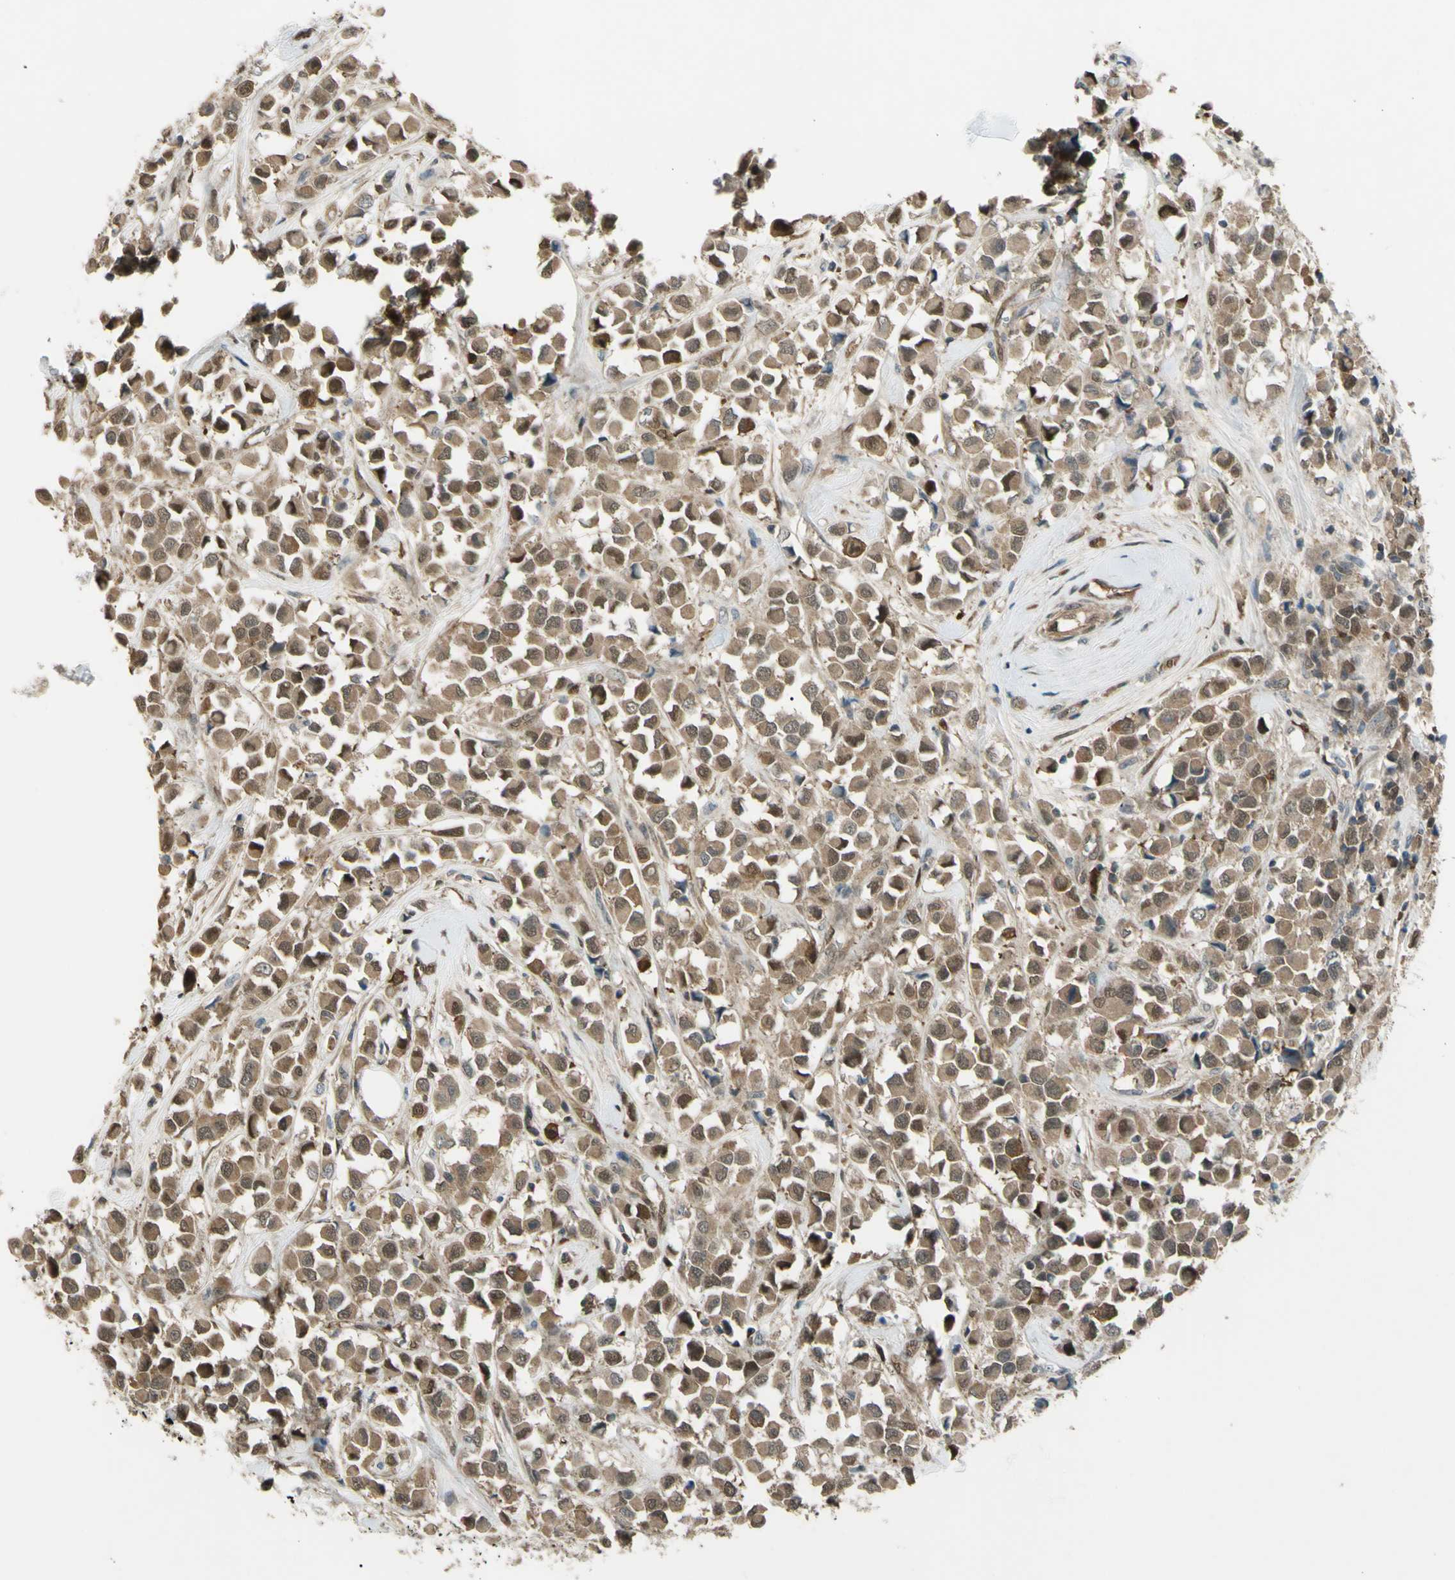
{"staining": {"intensity": "moderate", "quantity": ">75%", "location": "cytoplasmic/membranous"}, "tissue": "breast cancer", "cell_type": "Tumor cells", "image_type": "cancer", "snomed": [{"axis": "morphology", "description": "Duct carcinoma"}, {"axis": "topography", "description": "Breast"}], "caption": "Immunohistochemical staining of human breast infiltrating ductal carcinoma shows medium levels of moderate cytoplasmic/membranous expression in about >75% of tumor cells. (IHC, brightfield microscopy, high magnification).", "gene": "YWHAQ", "patient": {"sex": "female", "age": 61}}